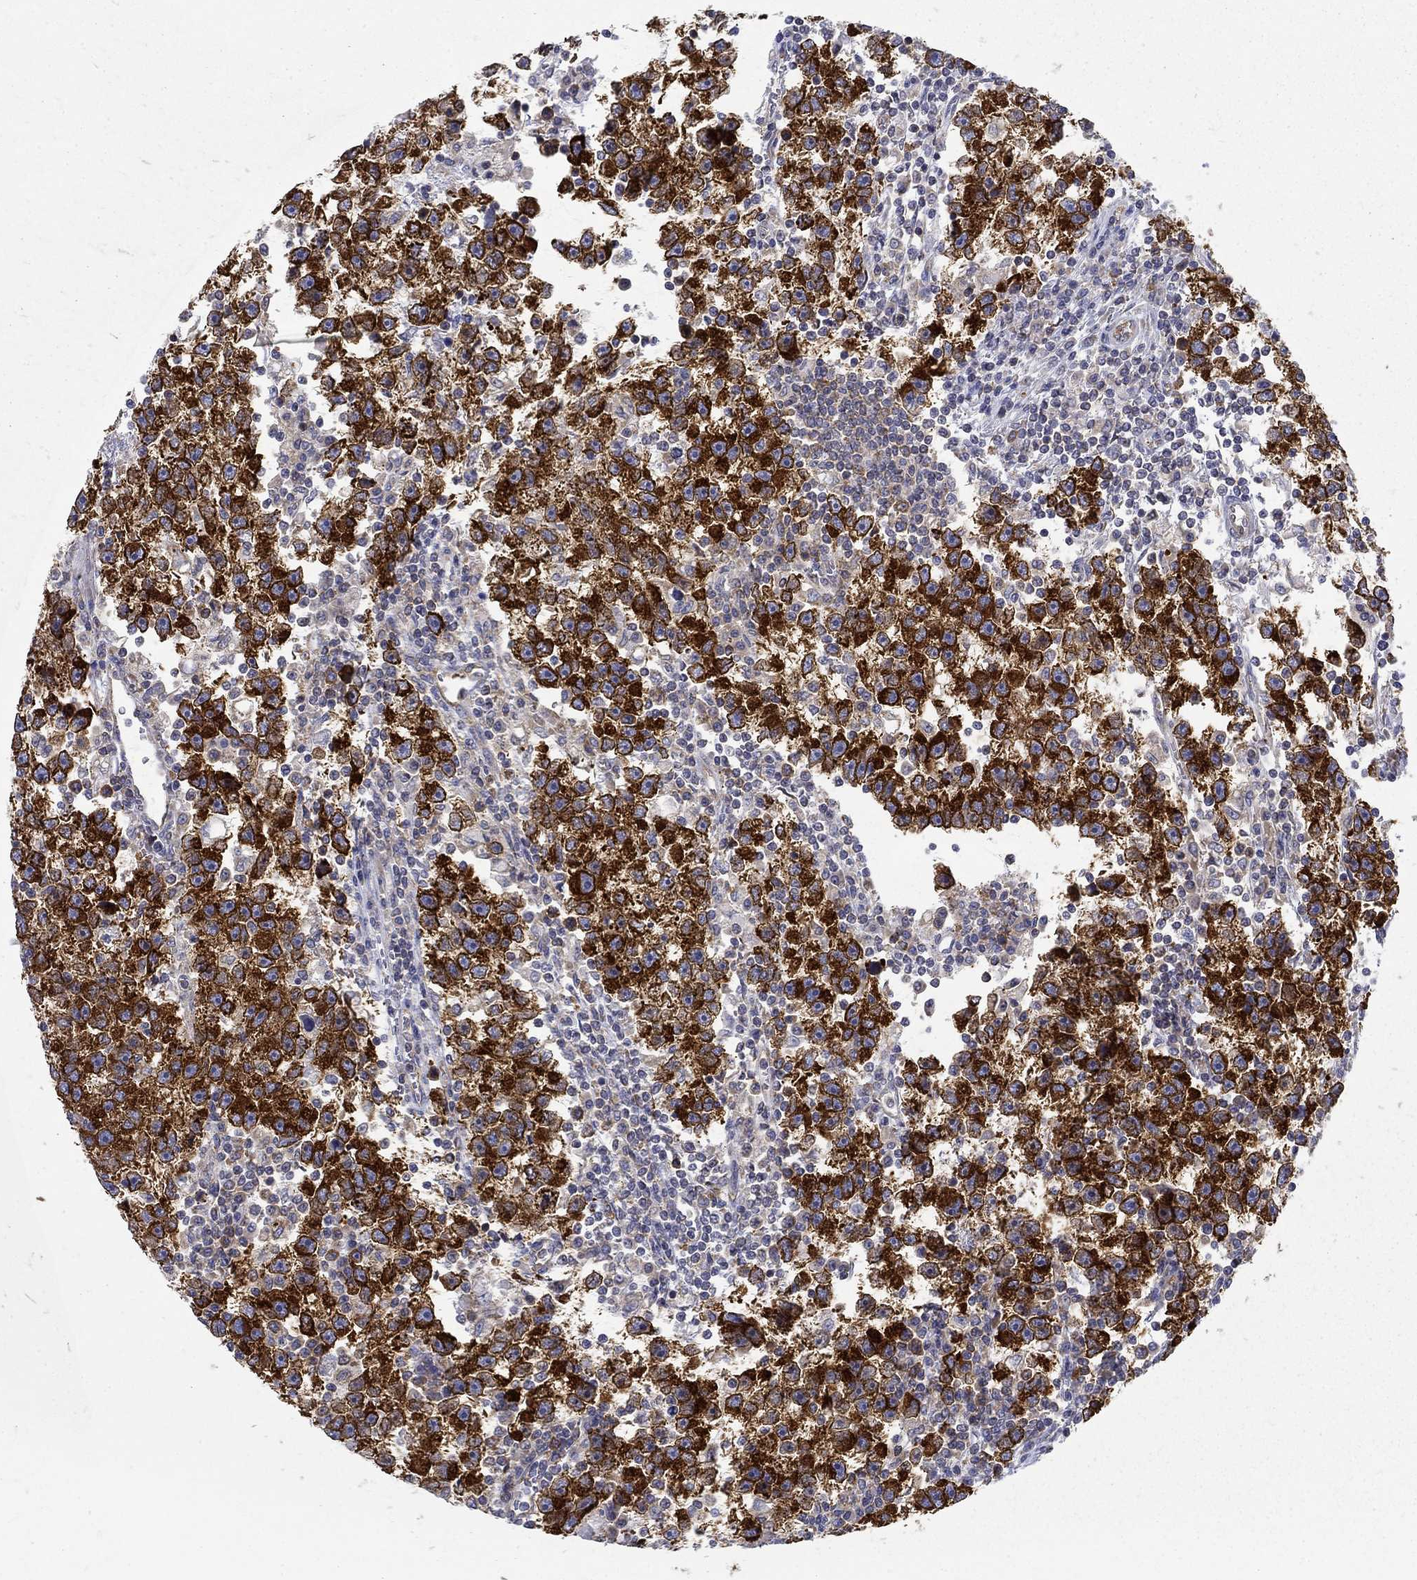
{"staining": {"intensity": "strong", "quantity": ">75%", "location": "cytoplasmic/membranous"}, "tissue": "testis cancer", "cell_type": "Tumor cells", "image_type": "cancer", "snomed": [{"axis": "morphology", "description": "Seminoma, NOS"}, {"axis": "topography", "description": "Testis"}], "caption": "There is high levels of strong cytoplasmic/membranous positivity in tumor cells of seminoma (testis), as demonstrated by immunohistochemical staining (brown color).", "gene": "FXR1", "patient": {"sex": "male", "age": 47}}